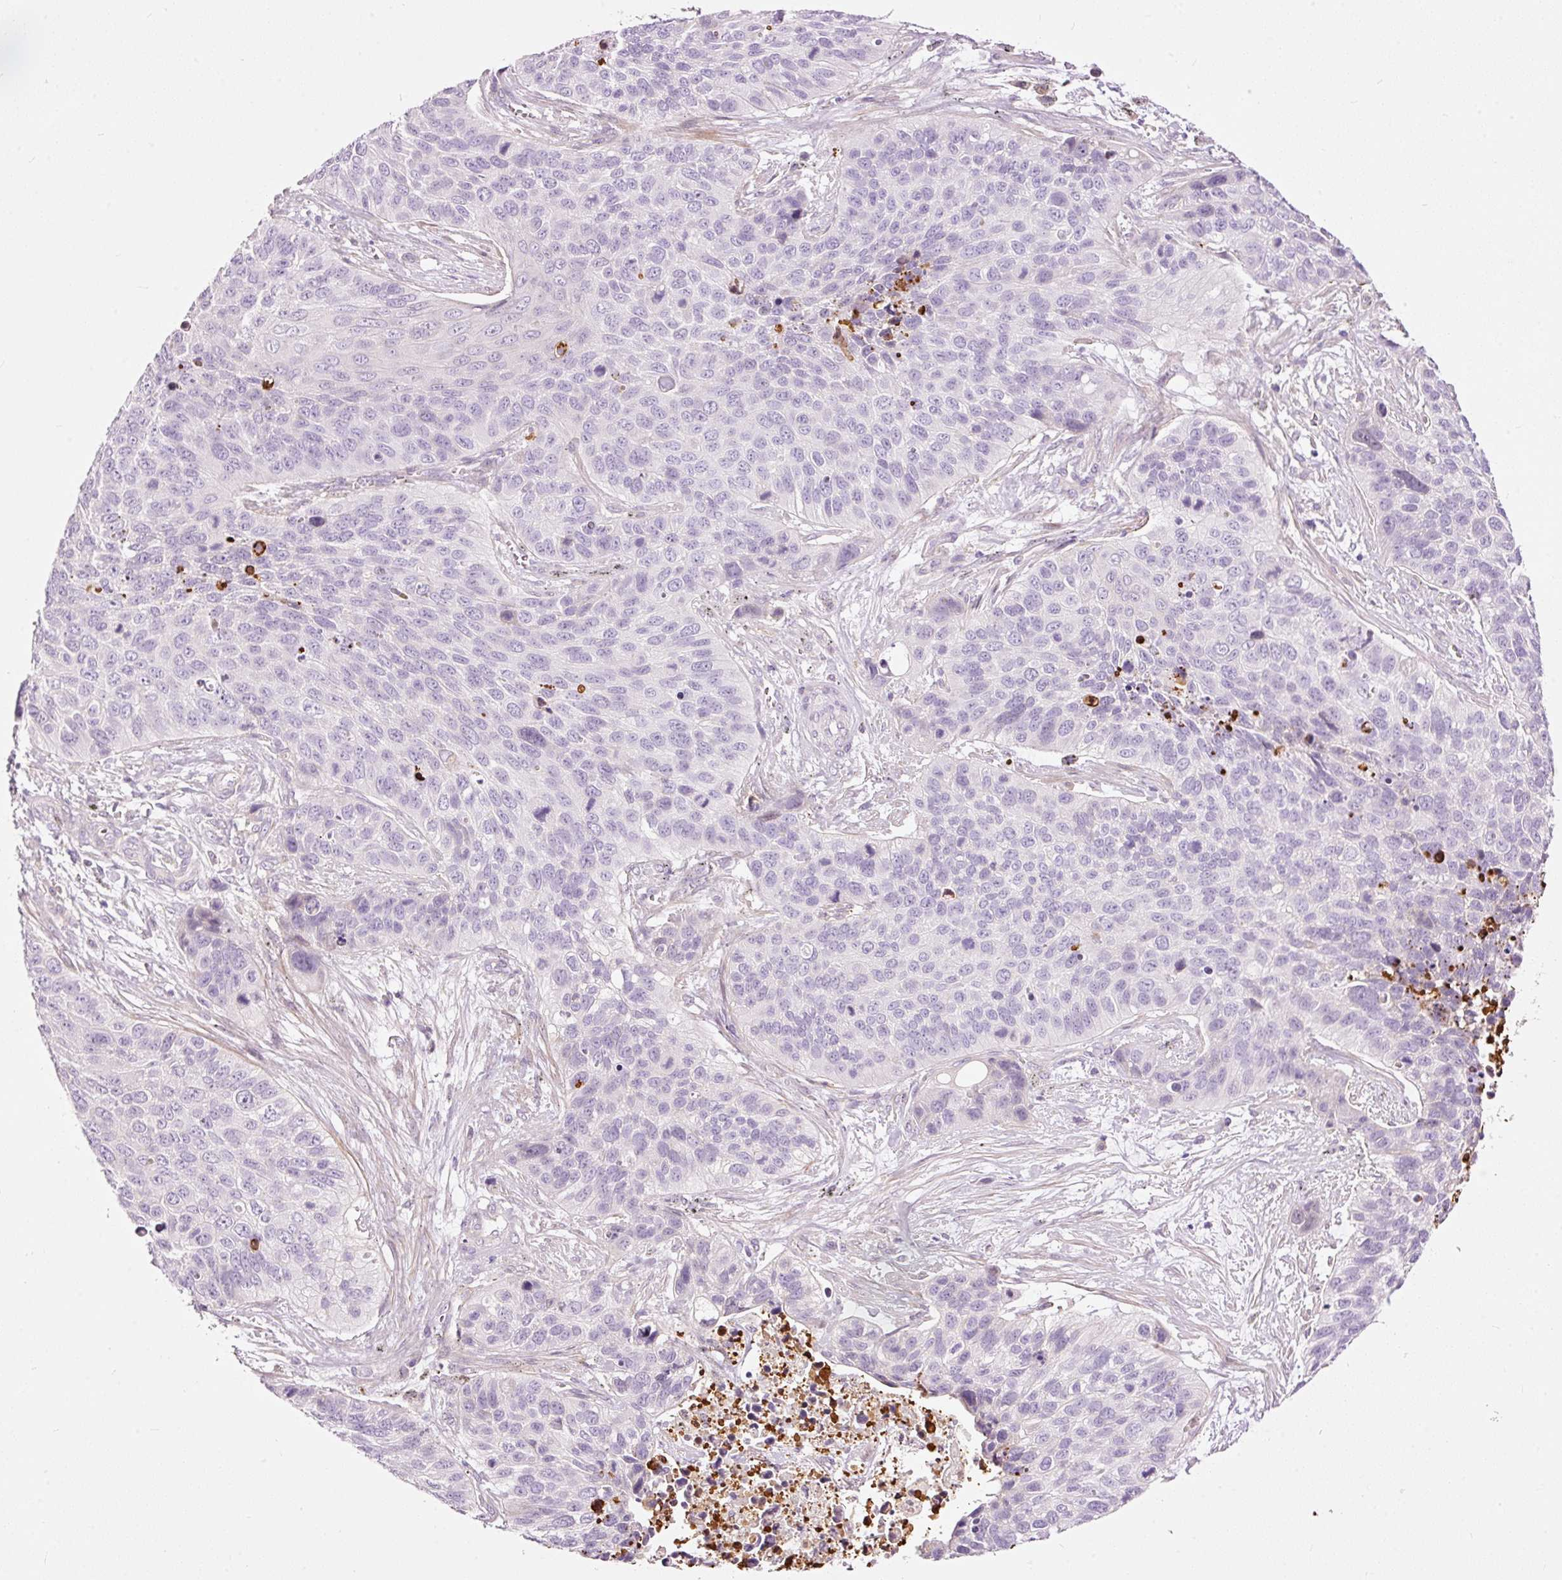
{"staining": {"intensity": "negative", "quantity": "none", "location": "none"}, "tissue": "lung cancer", "cell_type": "Tumor cells", "image_type": "cancer", "snomed": [{"axis": "morphology", "description": "Squamous cell carcinoma, NOS"}, {"axis": "topography", "description": "Lung"}], "caption": "Human squamous cell carcinoma (lung) stained for a protein using IHC demonstrates no positivity in tumor cells.", "gene": "FCRL4", "patient": {"sex": "male", "age": 62}}